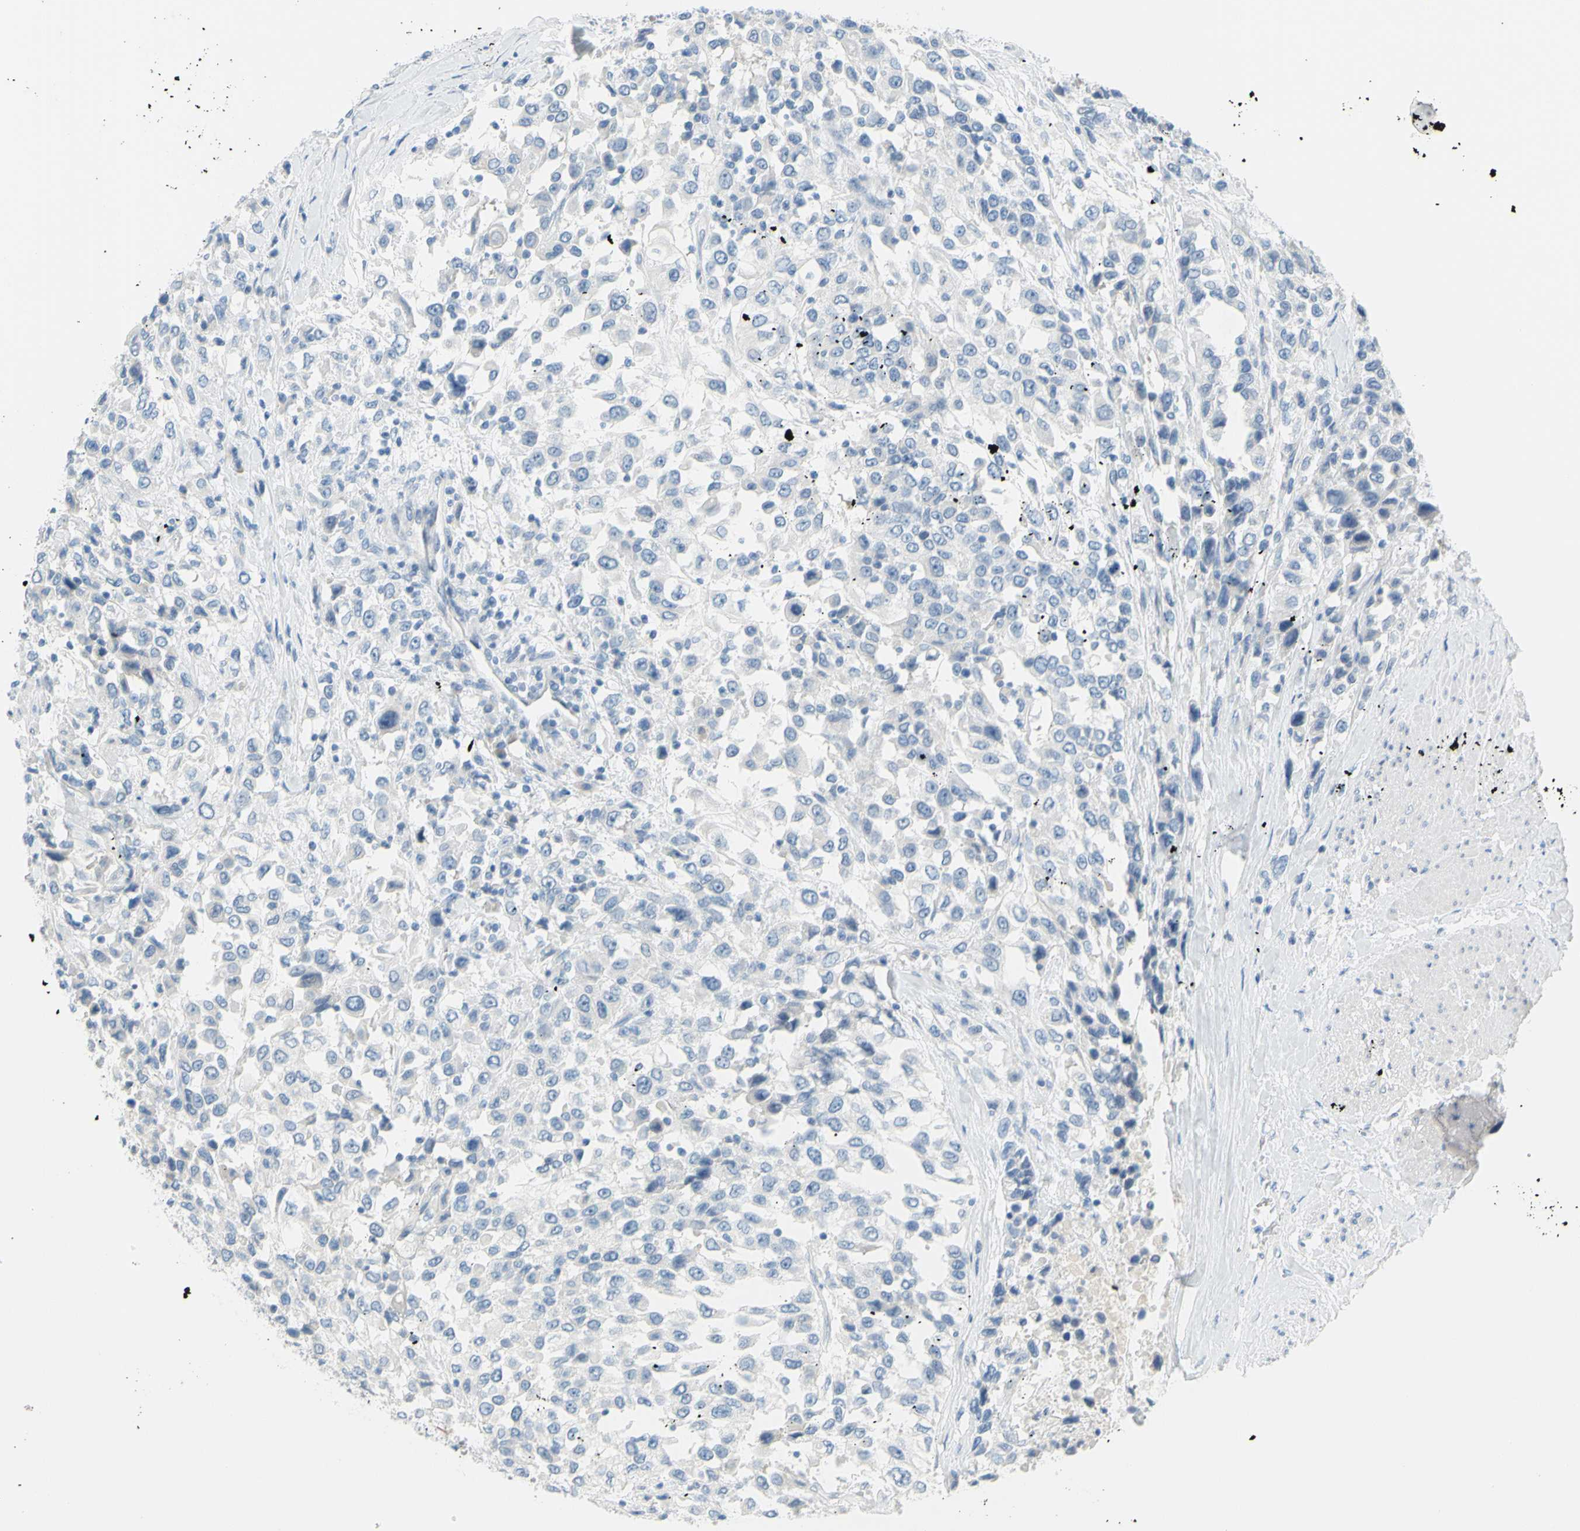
{"staining": {"intensity": "negative", "quantity": "none", "location": "none"}, "tissue": "urothelial cancer", "cell_type": "Tumor cells", "image_type": "cancer", "snomed": [{"axis": "morphology", "description": "Urothelial carcinoma, High grade"}, {"axis": "topography", "description": "Urinary bladder"}], "caption": "Immunohistochemical staining of human urothelial cancer displays no significant expression in tumor cells.", "gene": "DCT", "patient": {"sex": "female", "age": 80}}